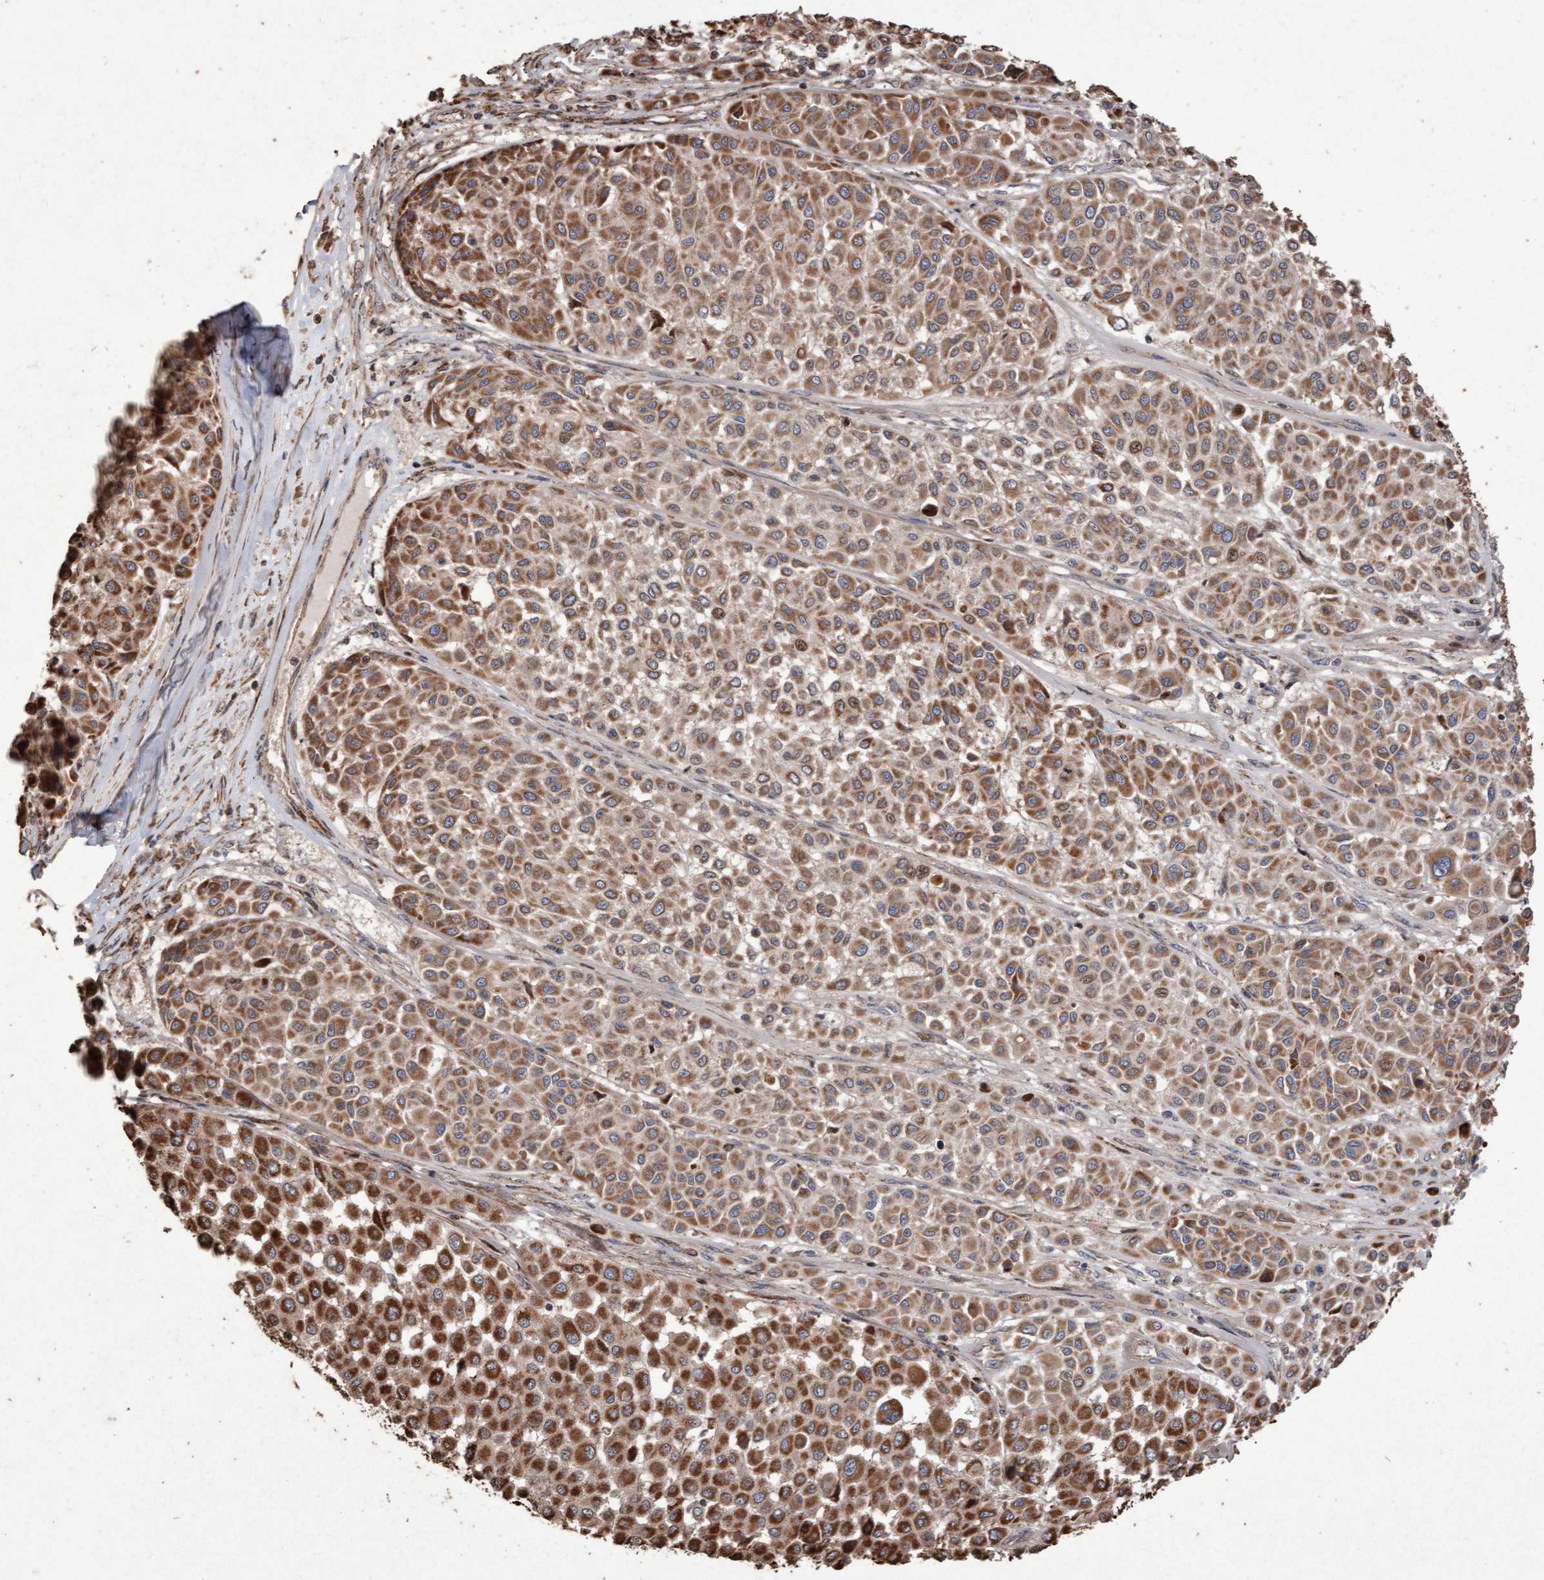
{"staining": {"intensity": "moderate", "quantity": ">75%", "location": "cytoplasmic/membranous"}, "tissue": "melanoma", "cell_type": "Tumor cells", "image_type": "cancer", "snomed": [{"axis": "morphology", "description": "Malignant melanoma, Metastatic site"}, {"axis": "topography", "description": "Soft tissue"}], "caption": "A photomicrograph of human malignant melanoma (metastatic site) stained for a protein demonstrates moderate cytoplasmic/membranous brown staining in tumor cells.", "gene": "OSBP2", "patient": {"sex": "male", "age": 41}}